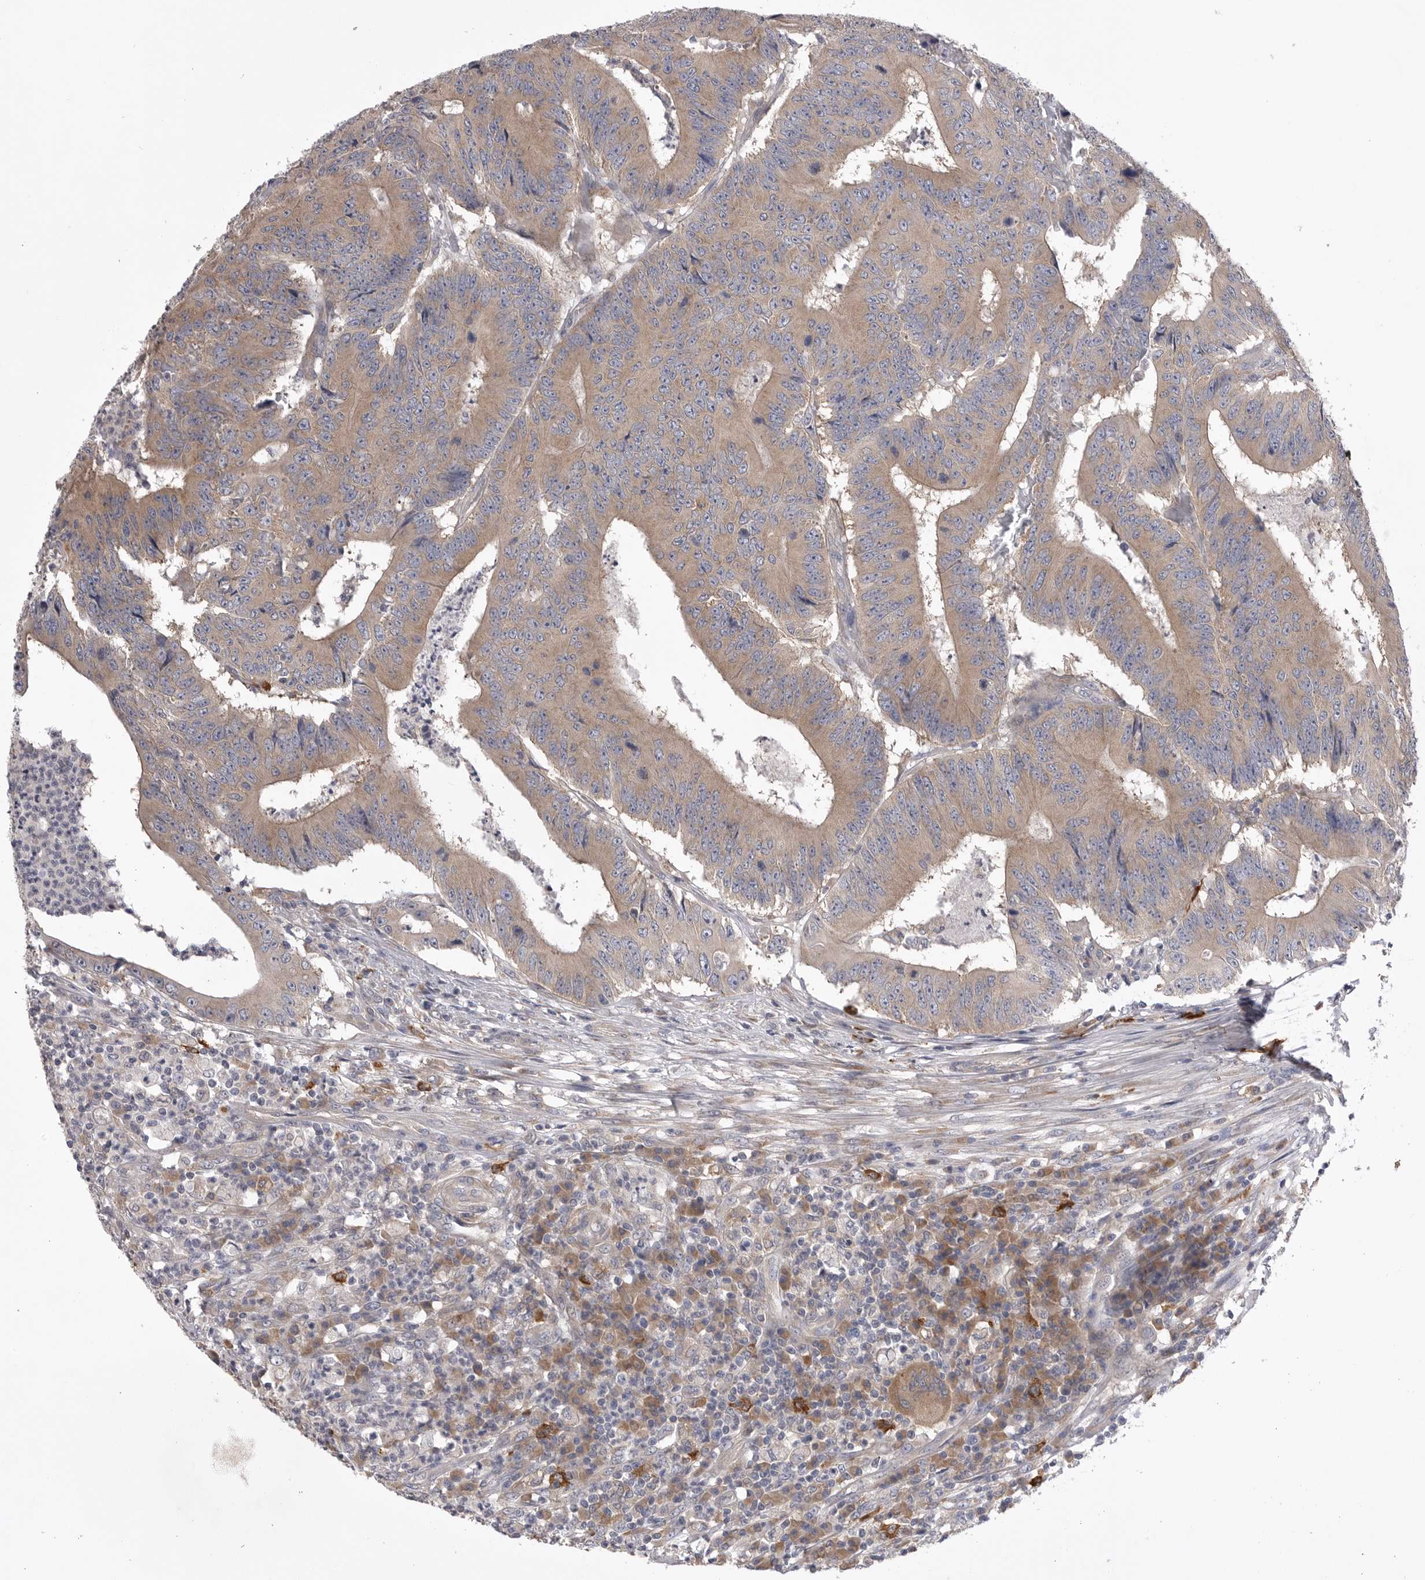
{"staining": {"intensity": "moderate", "quantity": ">75%", "location": "cytoplasmic/membranous"}, "tissue": "colorectal cancer", "cell_type": "Tumor cells", "image_type": "cancer", "snomed": [{"axis": "morphology", "description": "Adenocarcinoma, NOS"}, {"axis": "topography", "description": "Colon"}], "caption": "The micrograph exhibits immunohistochemical staining of colorectal cancer (adenocarcinoma). There is moderate cytoplasmic/membranous positivity is seen in about >75% of tumor cells.", "gene": "VAC14", "patient": {"sex": "male", "age": 83}}